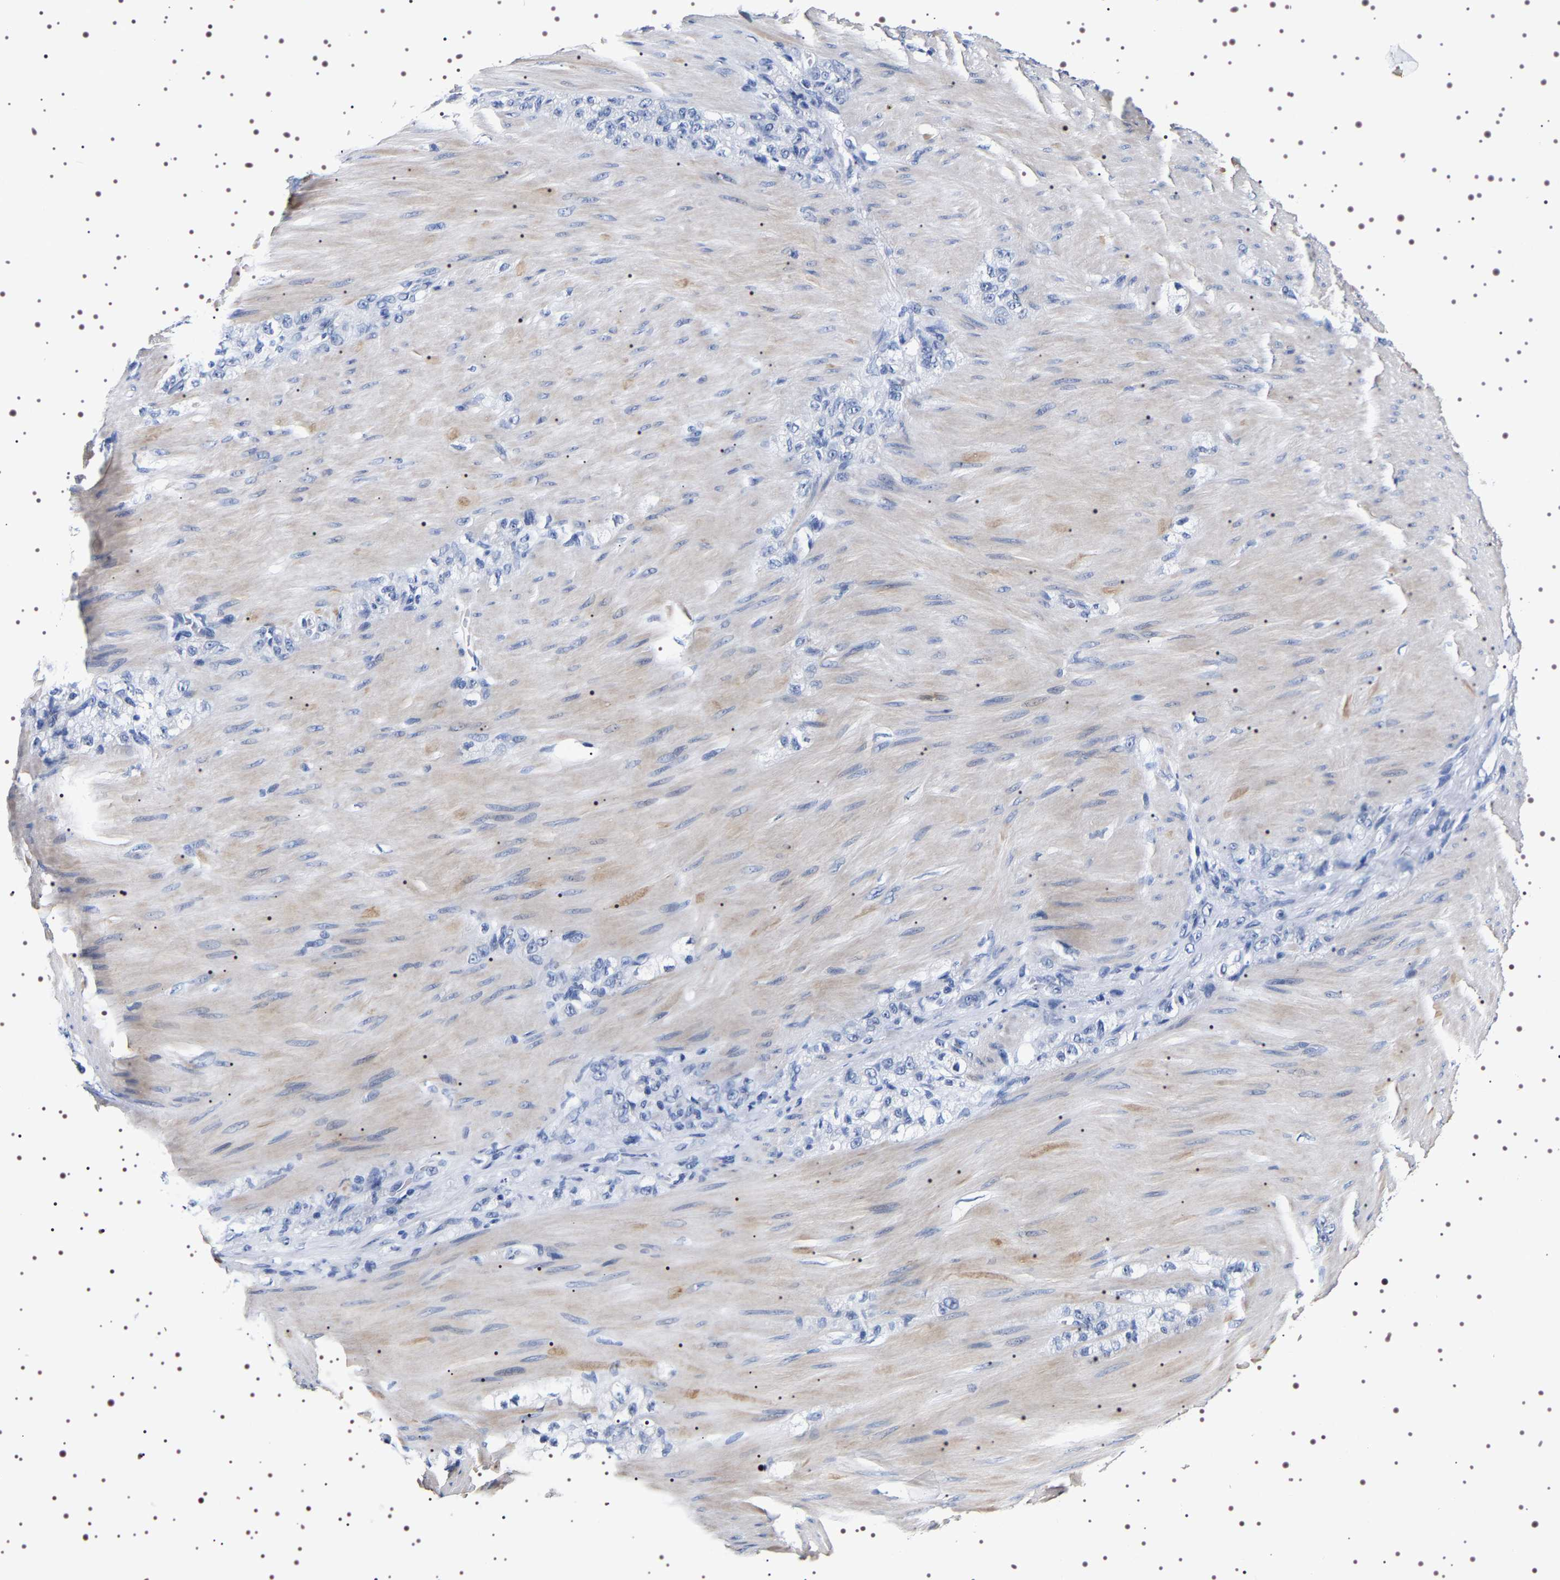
{"staining": {"intensity": "negative", "quantity": "none", "location": "none"}, "tissue": "stomach cancer", "cell_type": "Tumor cells", "image_type": "cancer", "snomed": [{"axis": "morphology", "description": "Normal tissue, NOS"}, {"axis": "morphology", "description": "Adenocarcinoma, NOS"}, {"axis": "topography", "description": "Stomach"}], "caption": "Immunohistochemical staining of stomach cancer (adenocarcinoma) demonstrates no significant positivity in tumor cells.", "gene": "UBQLN3", "patient": {"sex": "male", "age": 82}}